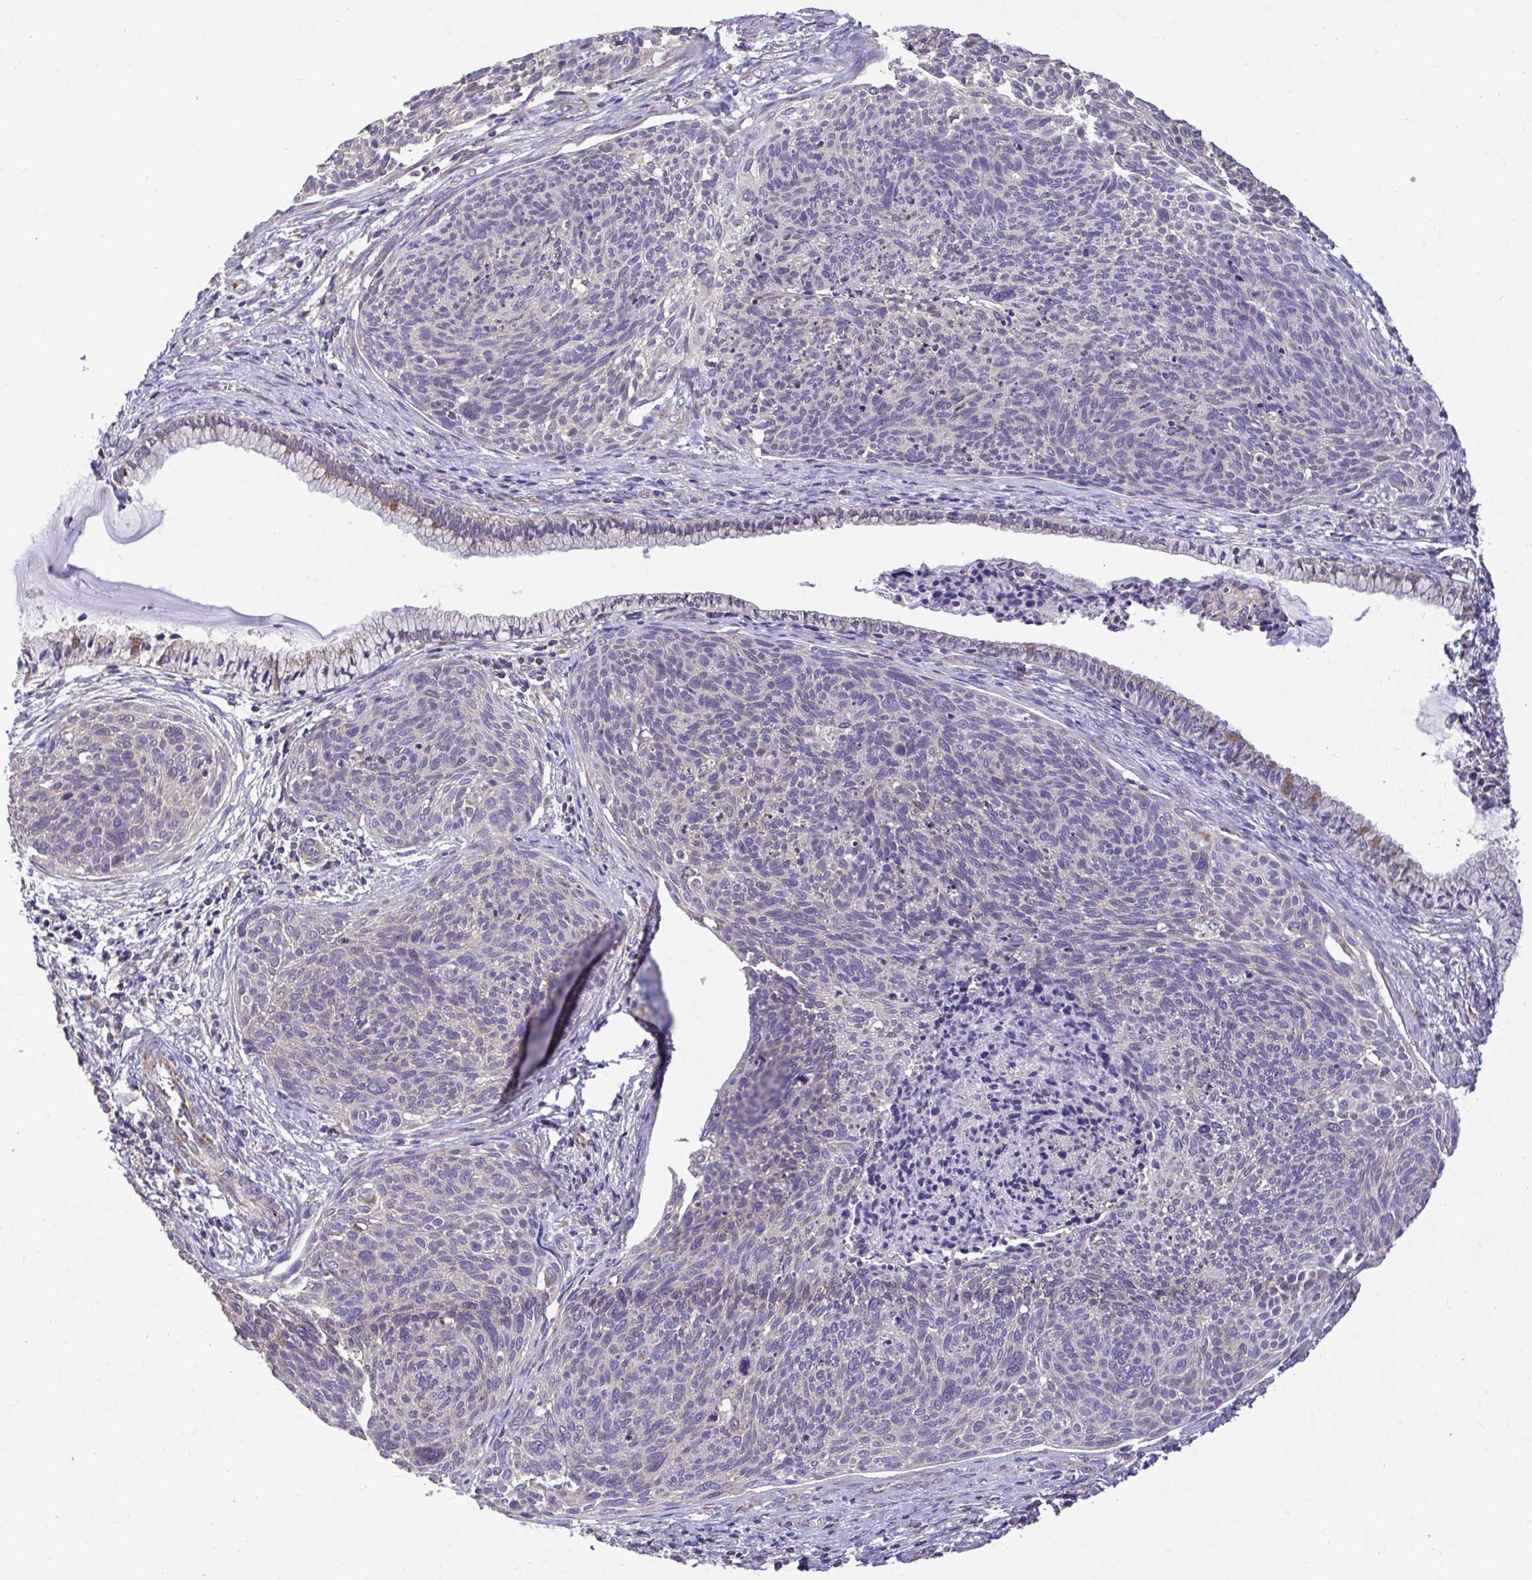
{"staining": {"intensity": "negative", "quantity": "none", "location": "none"}, "tissue": "cervical cancer", "cell_type": "Tumor cells", "image_type": "cancer", "snomed": [{"axis": "morphology", "description": "Squamous cell carcinoma, NOS"}, {"axis": "topography", "description": "Cervix"}], "caption": "Tumor cells are negative for protein expression in human squamous cell carcinoma (cervical).", "gene": "SARS2", "patient": {"sex": "female", "age": 49}}